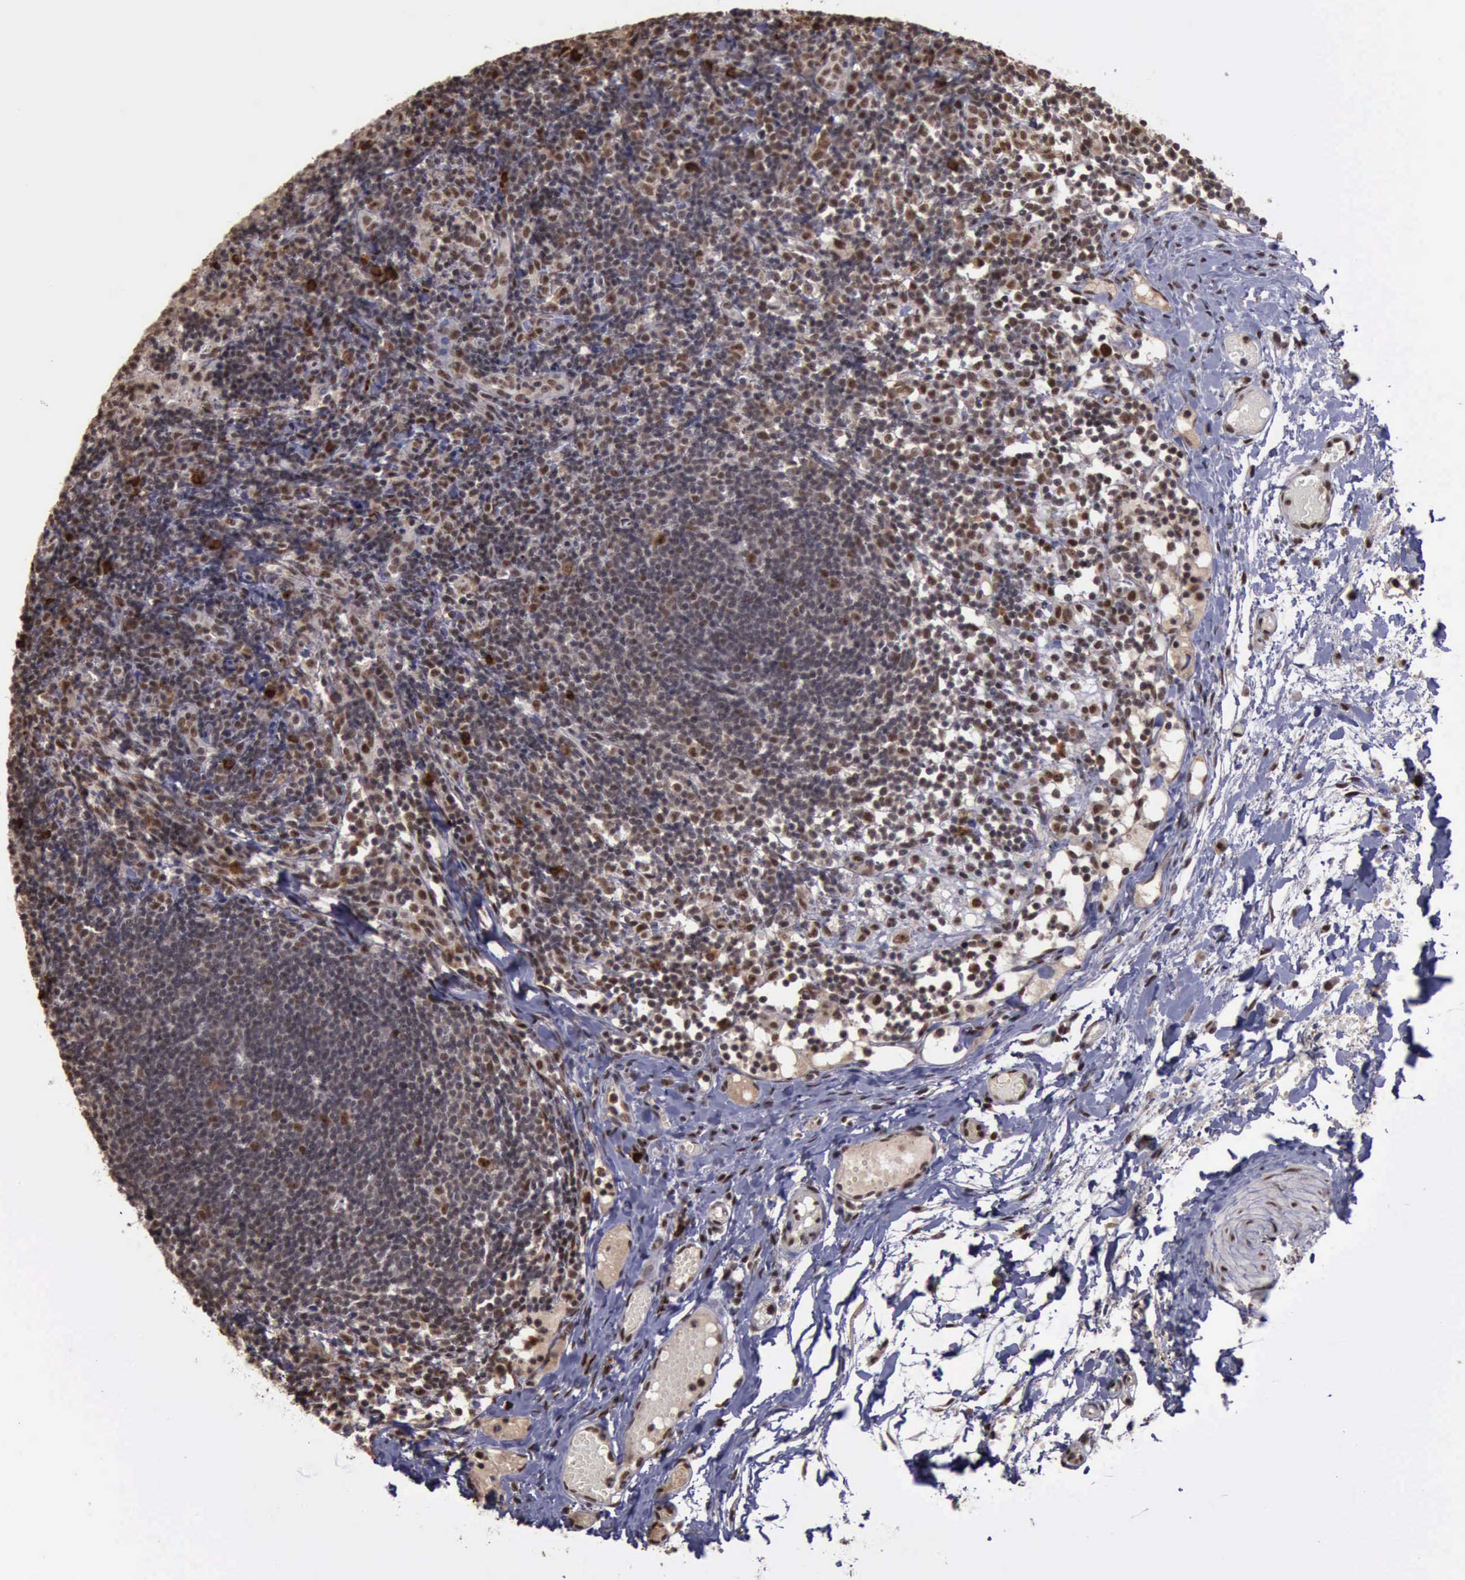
{"staining": {"intensity": "moderate", "quantity": ">75%", "location": "cytoplasmic/membranous,nuclear"}, "tissue": "lymph node", "cell_type": "Germinal center cells", "image_type": "normal", "snomed": [{"axis": "morphology", "description": "Normal tissue, NOS"}, {"axis": "morphology", "description": "Inflammation, NOS"}, {"axis": "topography", "description": "Lymph node"}, {"axis": "topography", "description": "Salivary gland"}], "caption": "IHC of unremarkable human lymph node reveals medium levels of moderate cytoplasmic/membranous,nuclear positivity in about >75% of germinal center cells.", "gene": "TRMT2A", "patient": {"sex": "male", "age": 3}}